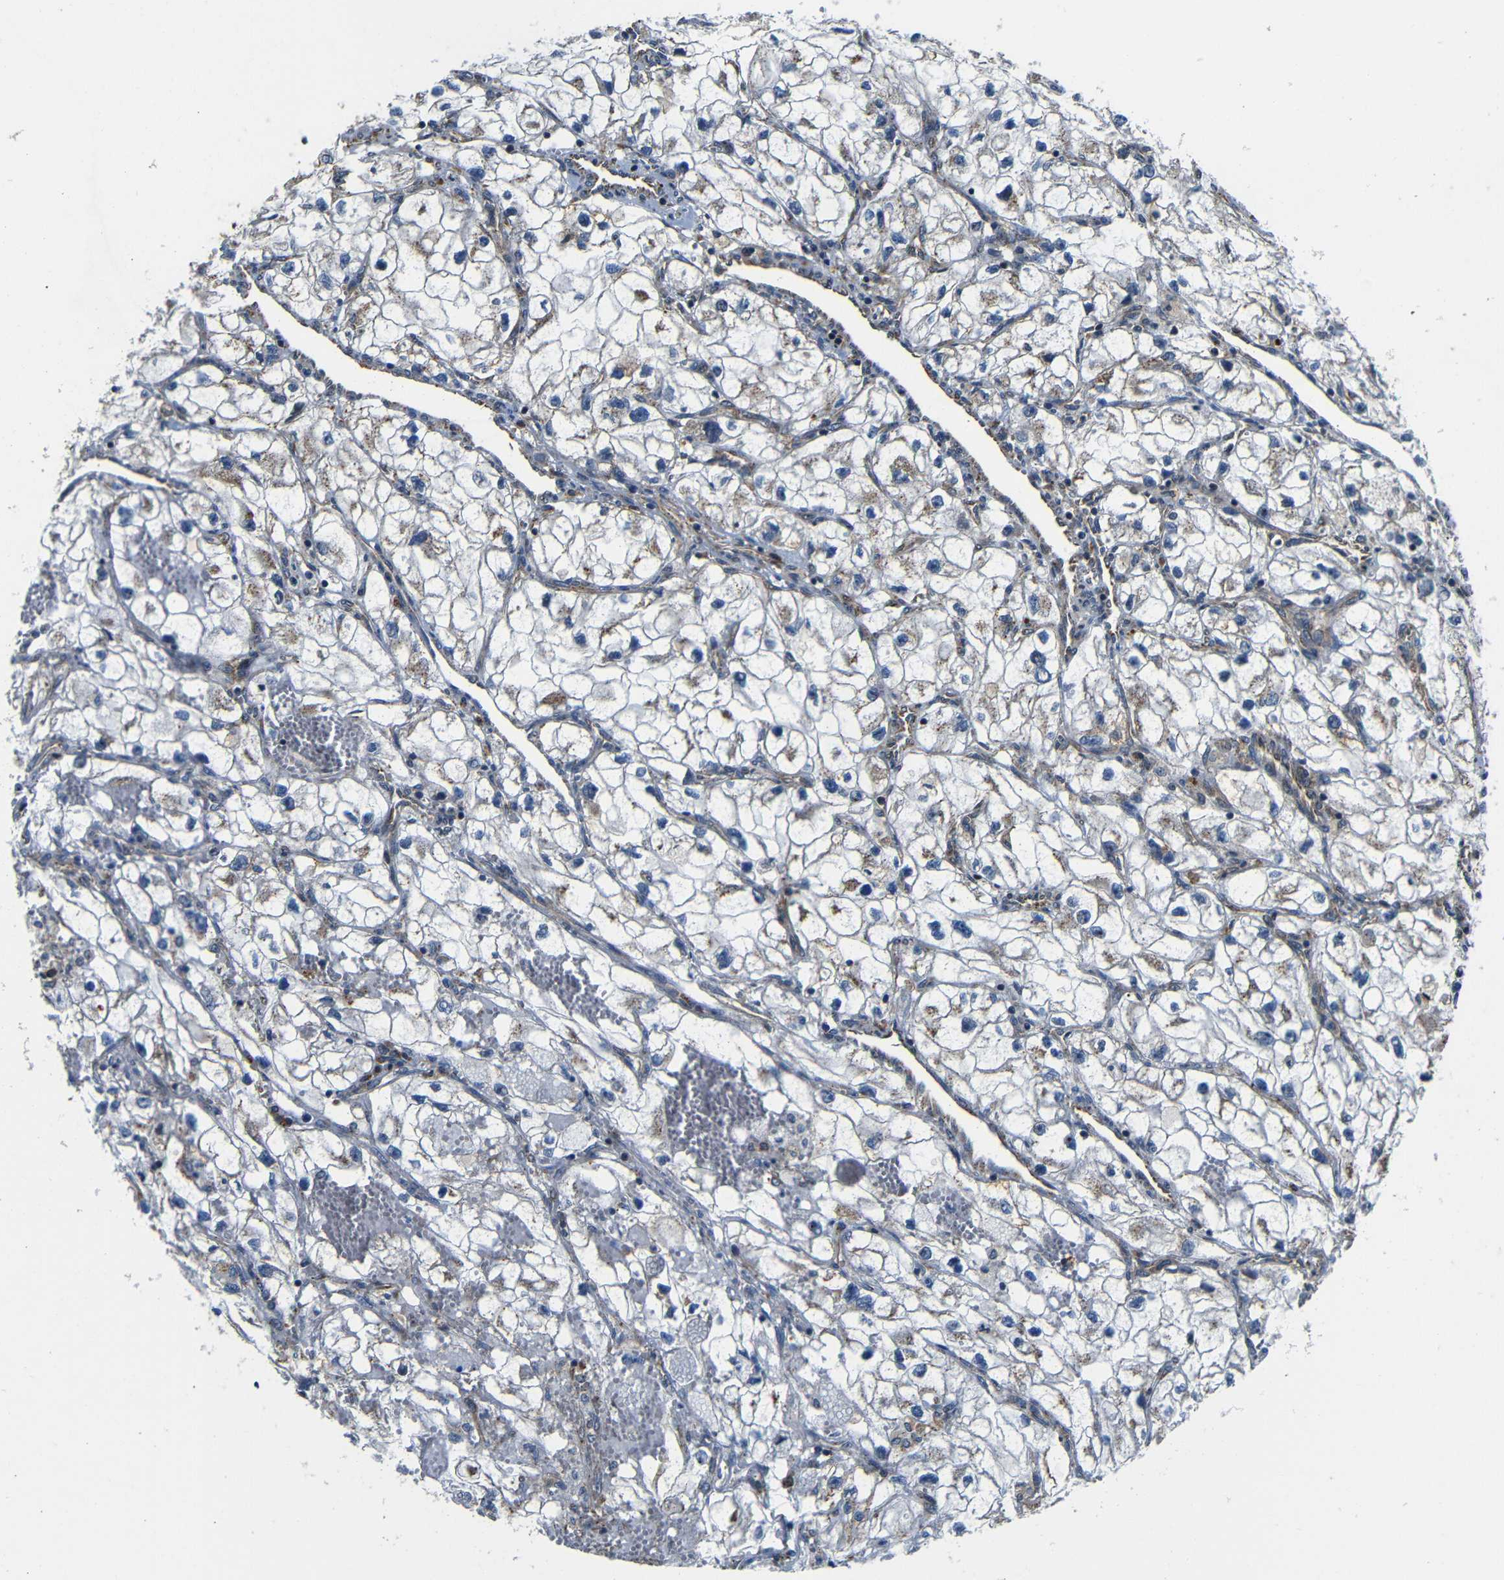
{"staining": {"intensity": "weak", "quantity": "25%-75%", "location": "cytoplasmic/membranous"}, "tissue": "renal cancer", "cell_type": "Tumor cells", "image_type": "cancer", "snomed": [{"axis": "morphology", "description": "Adenocarcinoma, NOS"}, {"axis": "topography", "description": "Kidney"}], "caption": "Immunohistochemical staining of renal cancer displays low levels of weak cytoplasmic/membranous positivity in approximately 25%-75% of tumor cells.", "gene": "ABCE1", "patient": {"sex": "female", "age": 70}}